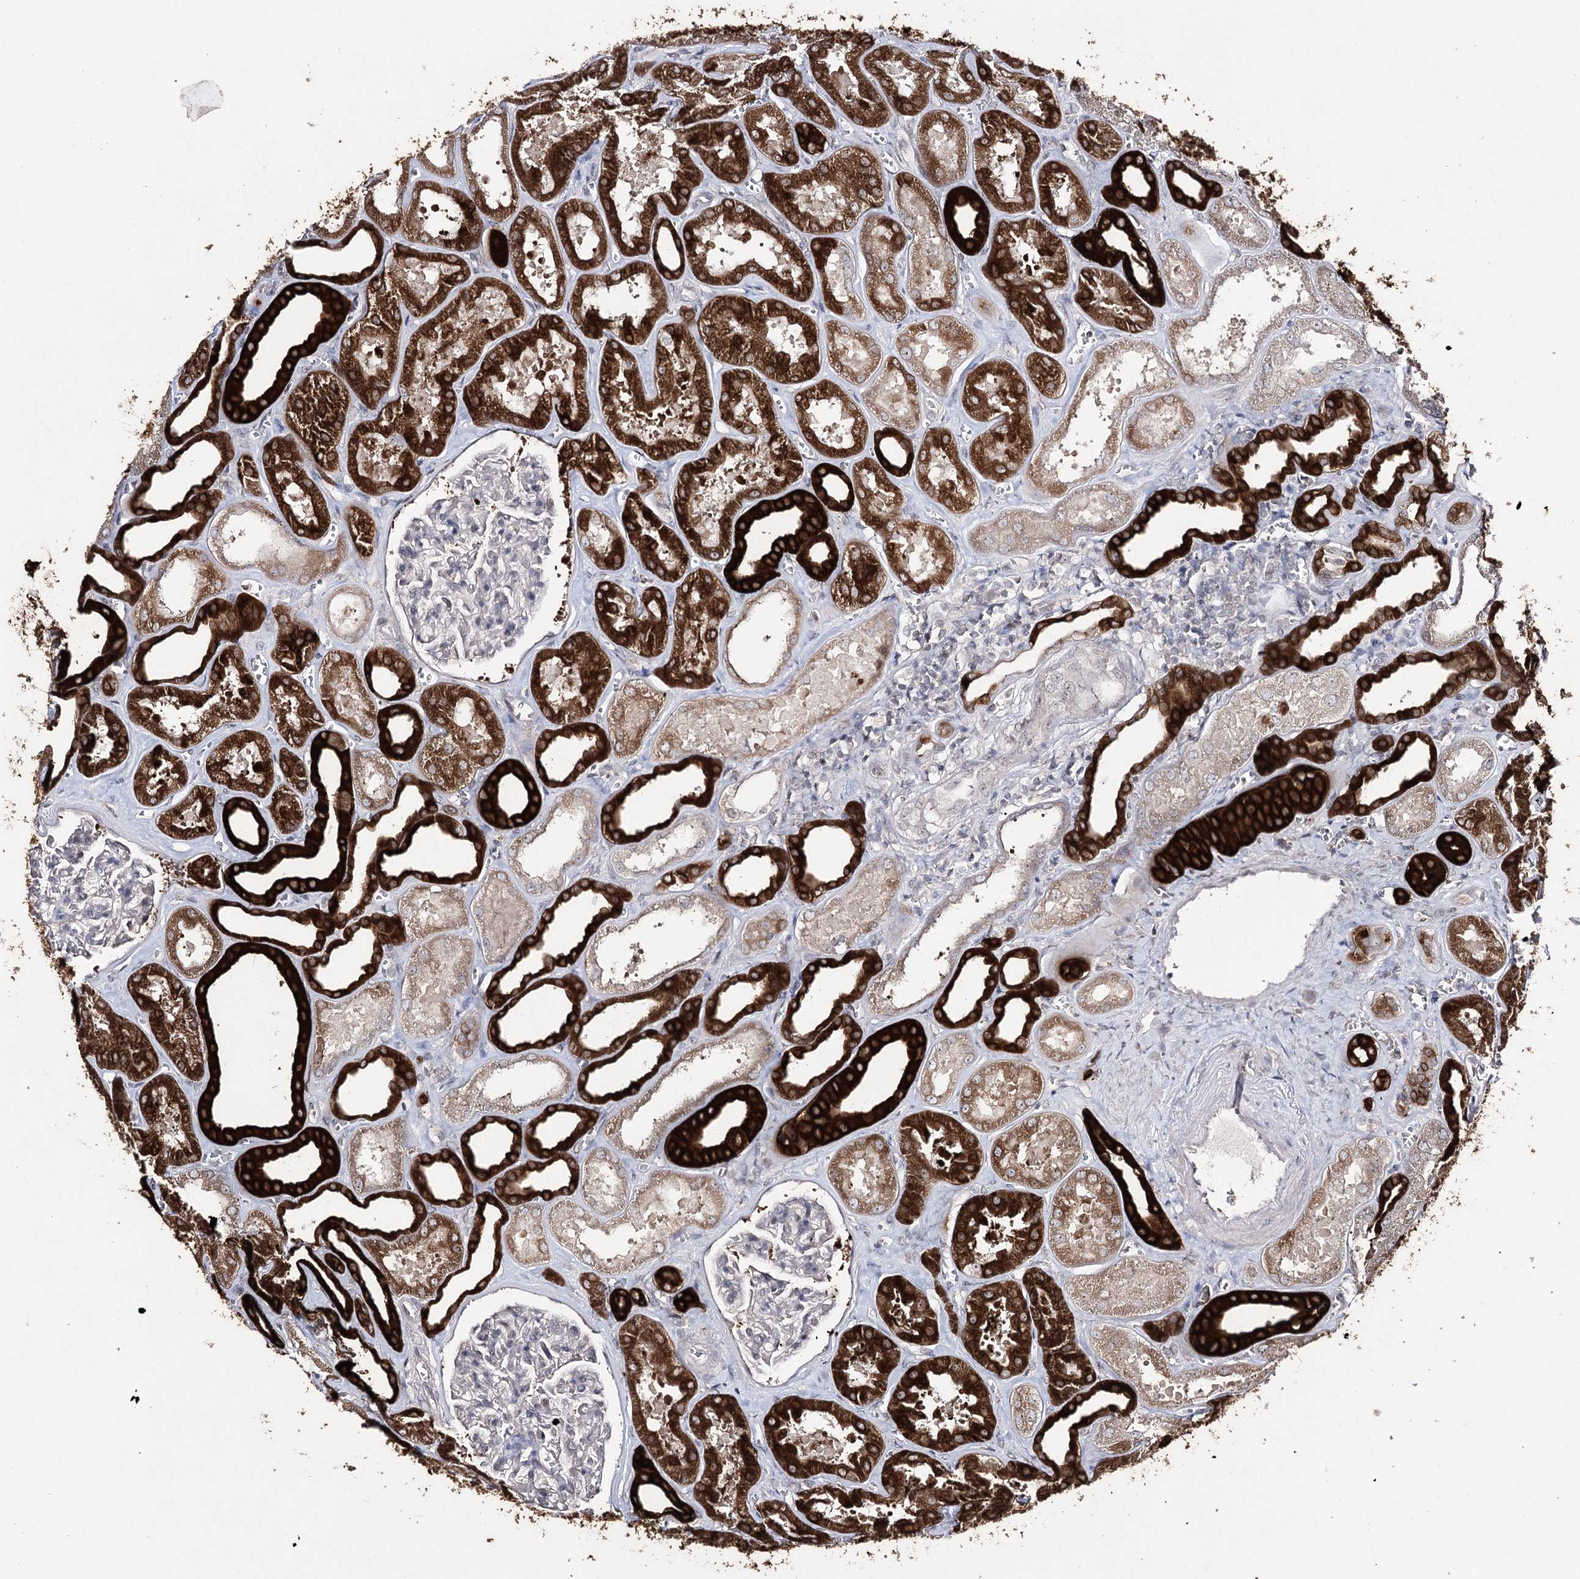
{"staining": {"intensity": "negative", "quantity": "none", "location": "none"}, "tissue": "kidney", "cell_type": "Cells in glomeruli", "image_type": "normal", "snomed": [{"axis": "morphology", "description": "Normal tissue, NOS"}, {"axis": "morphology", "description": "Adenocarcinoma, NOS"}, {"axis": "topography", "description": "Kidney"}], "caption": "Cells in glomeruli show no significant protein expression in normal kidney. Nuclei are stained in blue.", "gene": "HSD11B2", "patient": {"sex": "female", "age": 68}}